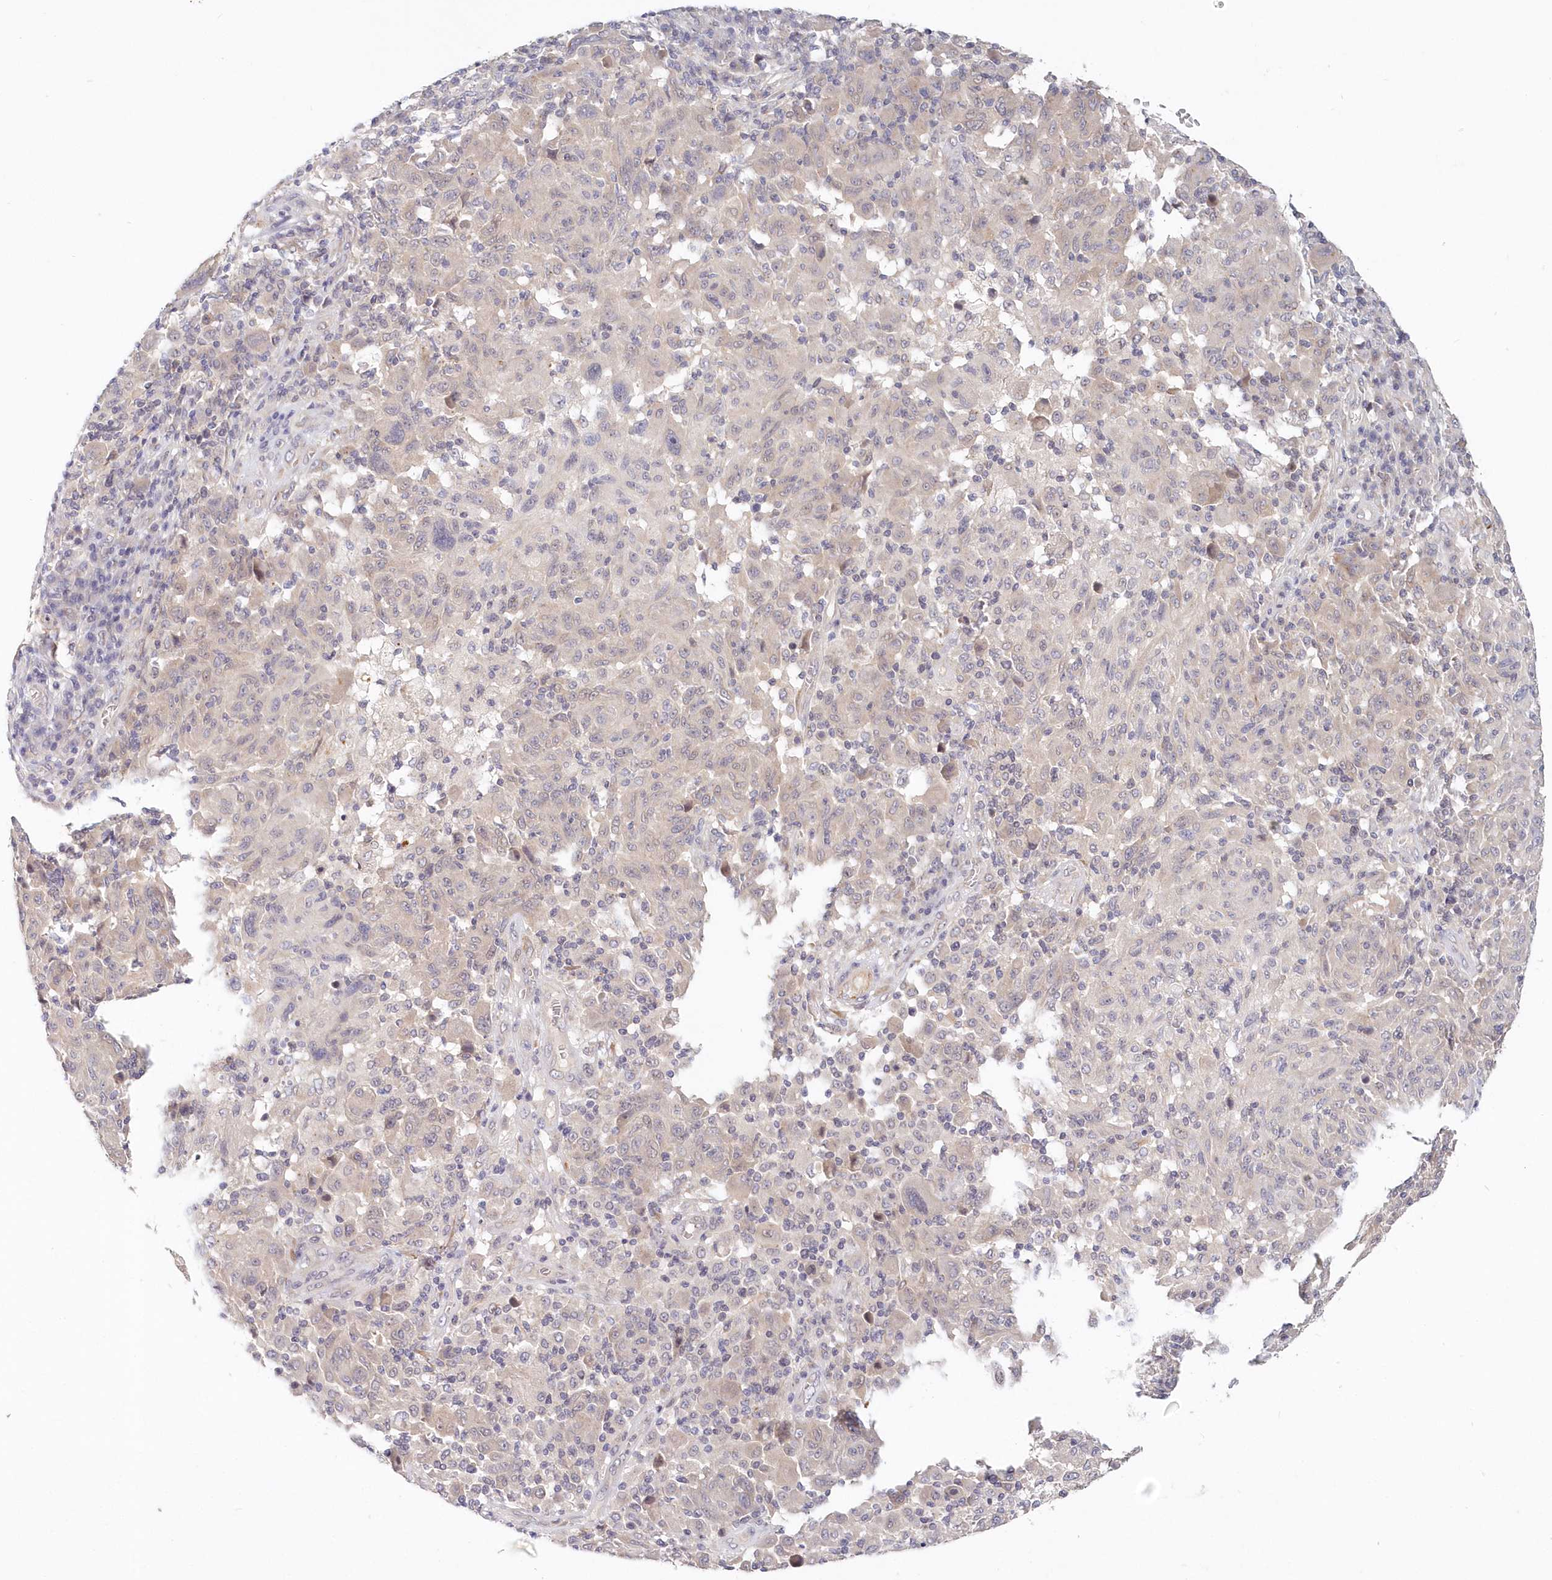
{"staining": {"intensity": "negative", "quantity": "none", "location": "none"}, "tissue": "melanoma", "cell_type": "Tumor cells", "image_type": "cancer", "snomed": [{"axis": "morphology", "description": "Malignant melanoma, NOS"}, {"axis": "topography", "description": "Skin"}], "caption": "This micrograph is of melanoma stained with IHC to label a protein in brown with the nuclei are counter-stained blue. There is no expression in tumor cells.", "gene": "KATNA1", "patient": {"sex": "male", "age": 53}}